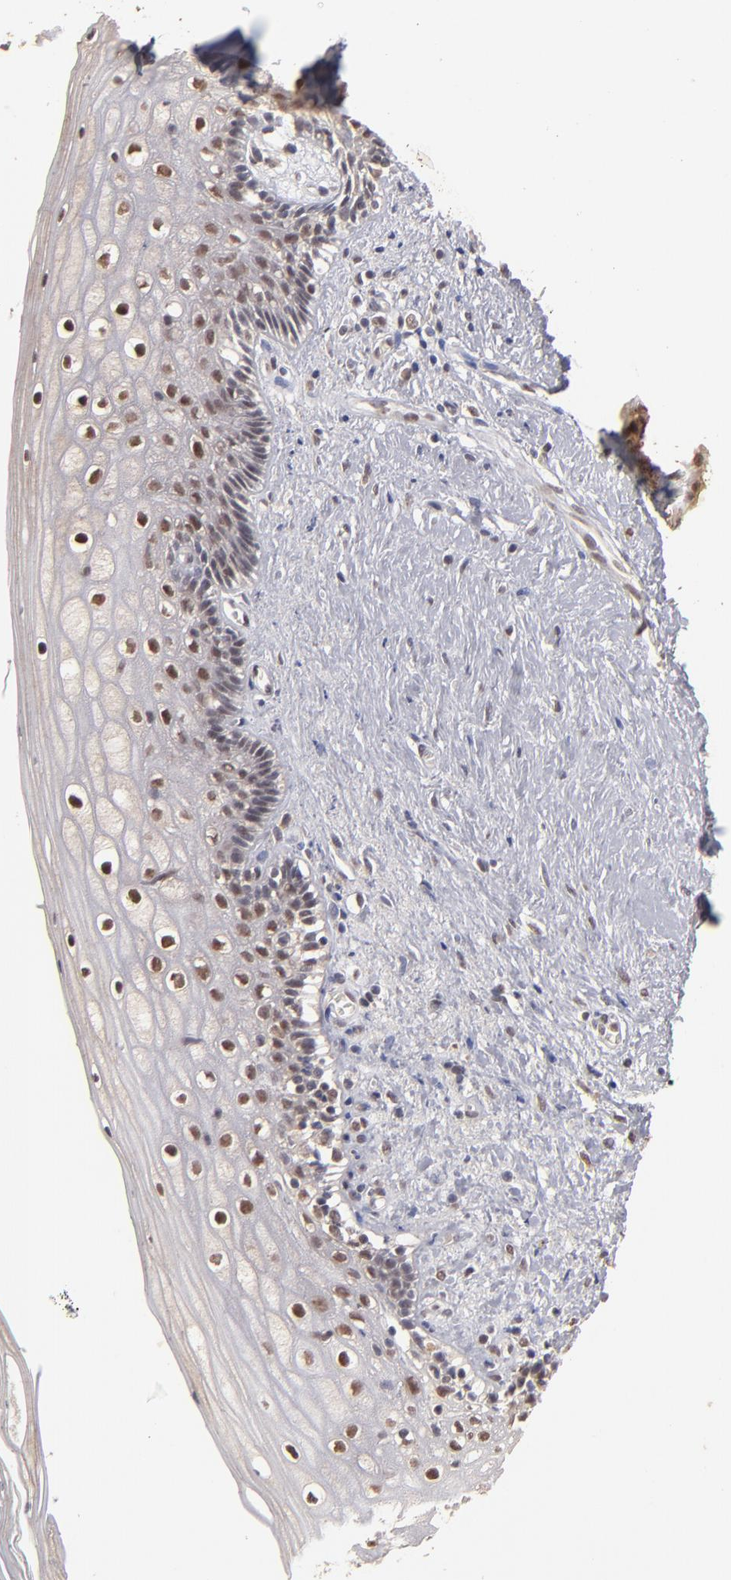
{"staining": {"intensity": "moderate", "quantity": ">75%", "location": "nuclear"}, "tissue": "vagina", "cell_type": "Squamous epithelial cells", "image_type": "normal", "snomed": [{"axis": "morphology", "description": "Normal tissue, NOS"}, {"axis": "topography", "description": "Vagina"}], "caption": "About >75% of squamous epithelial cells in normal human vagina demonstrate moderate nuclear protein positivity as visualized by brown immunohistochemical staining.", "gene": "CLOCK", "patient": {"sex": "female", "age": 46}}